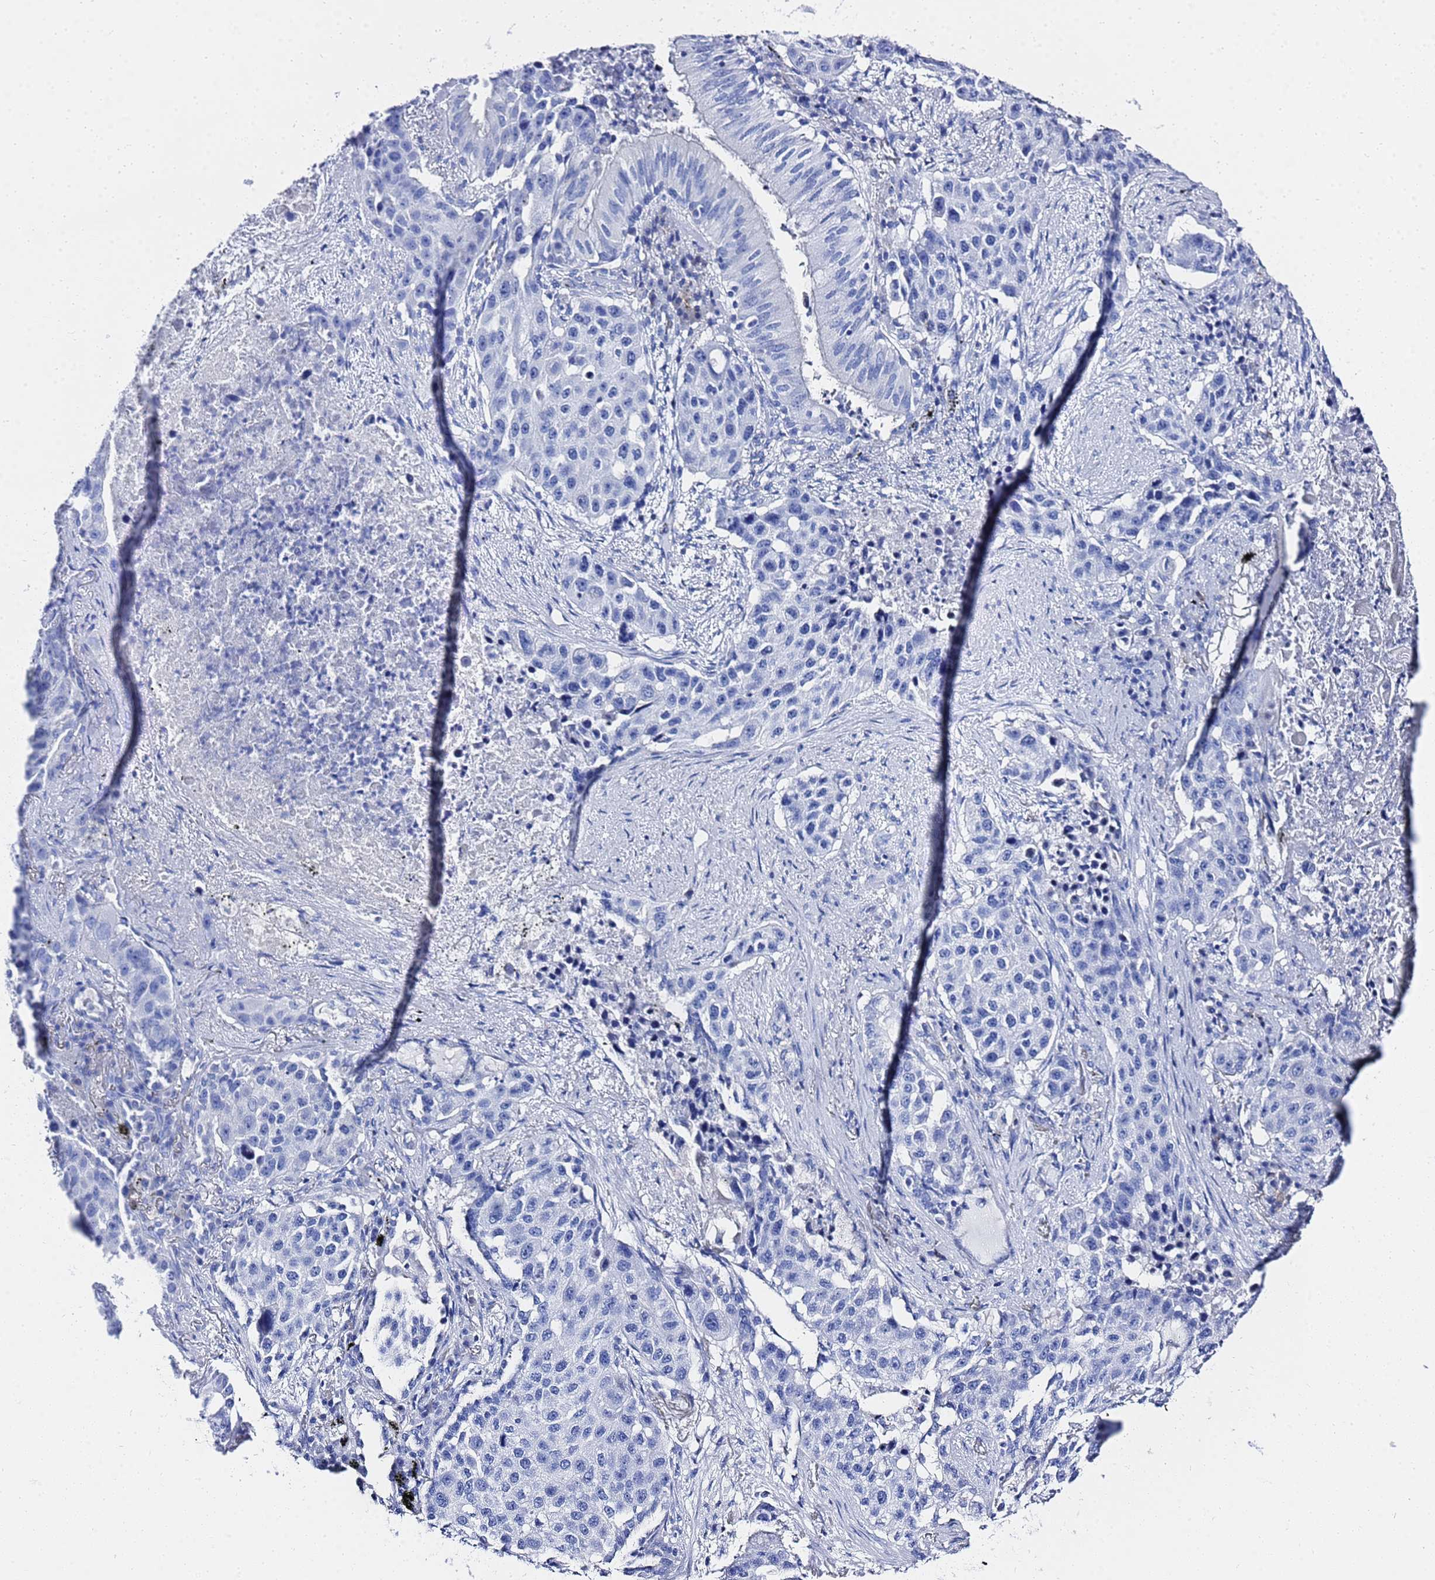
{"staining": {"intensity": "negative", "quantity": "none", "location": "none"}, "tissue": "lung cancer", "cell_type": "Tumor cells", "image_type": "cancer", "snomed": [{"axis": "morphology", "description": "Squamous cell carcinoma, NOS"}, {"axis": "topography", "description": "Lung"}], "caption": "Human lung squamous cell carcinoma stained for a protein using immunohistochemistry (IHC) shows no expression in tumor cells.", "gene": "GGT1", "patient": {"sex": "female", "age": 63}}